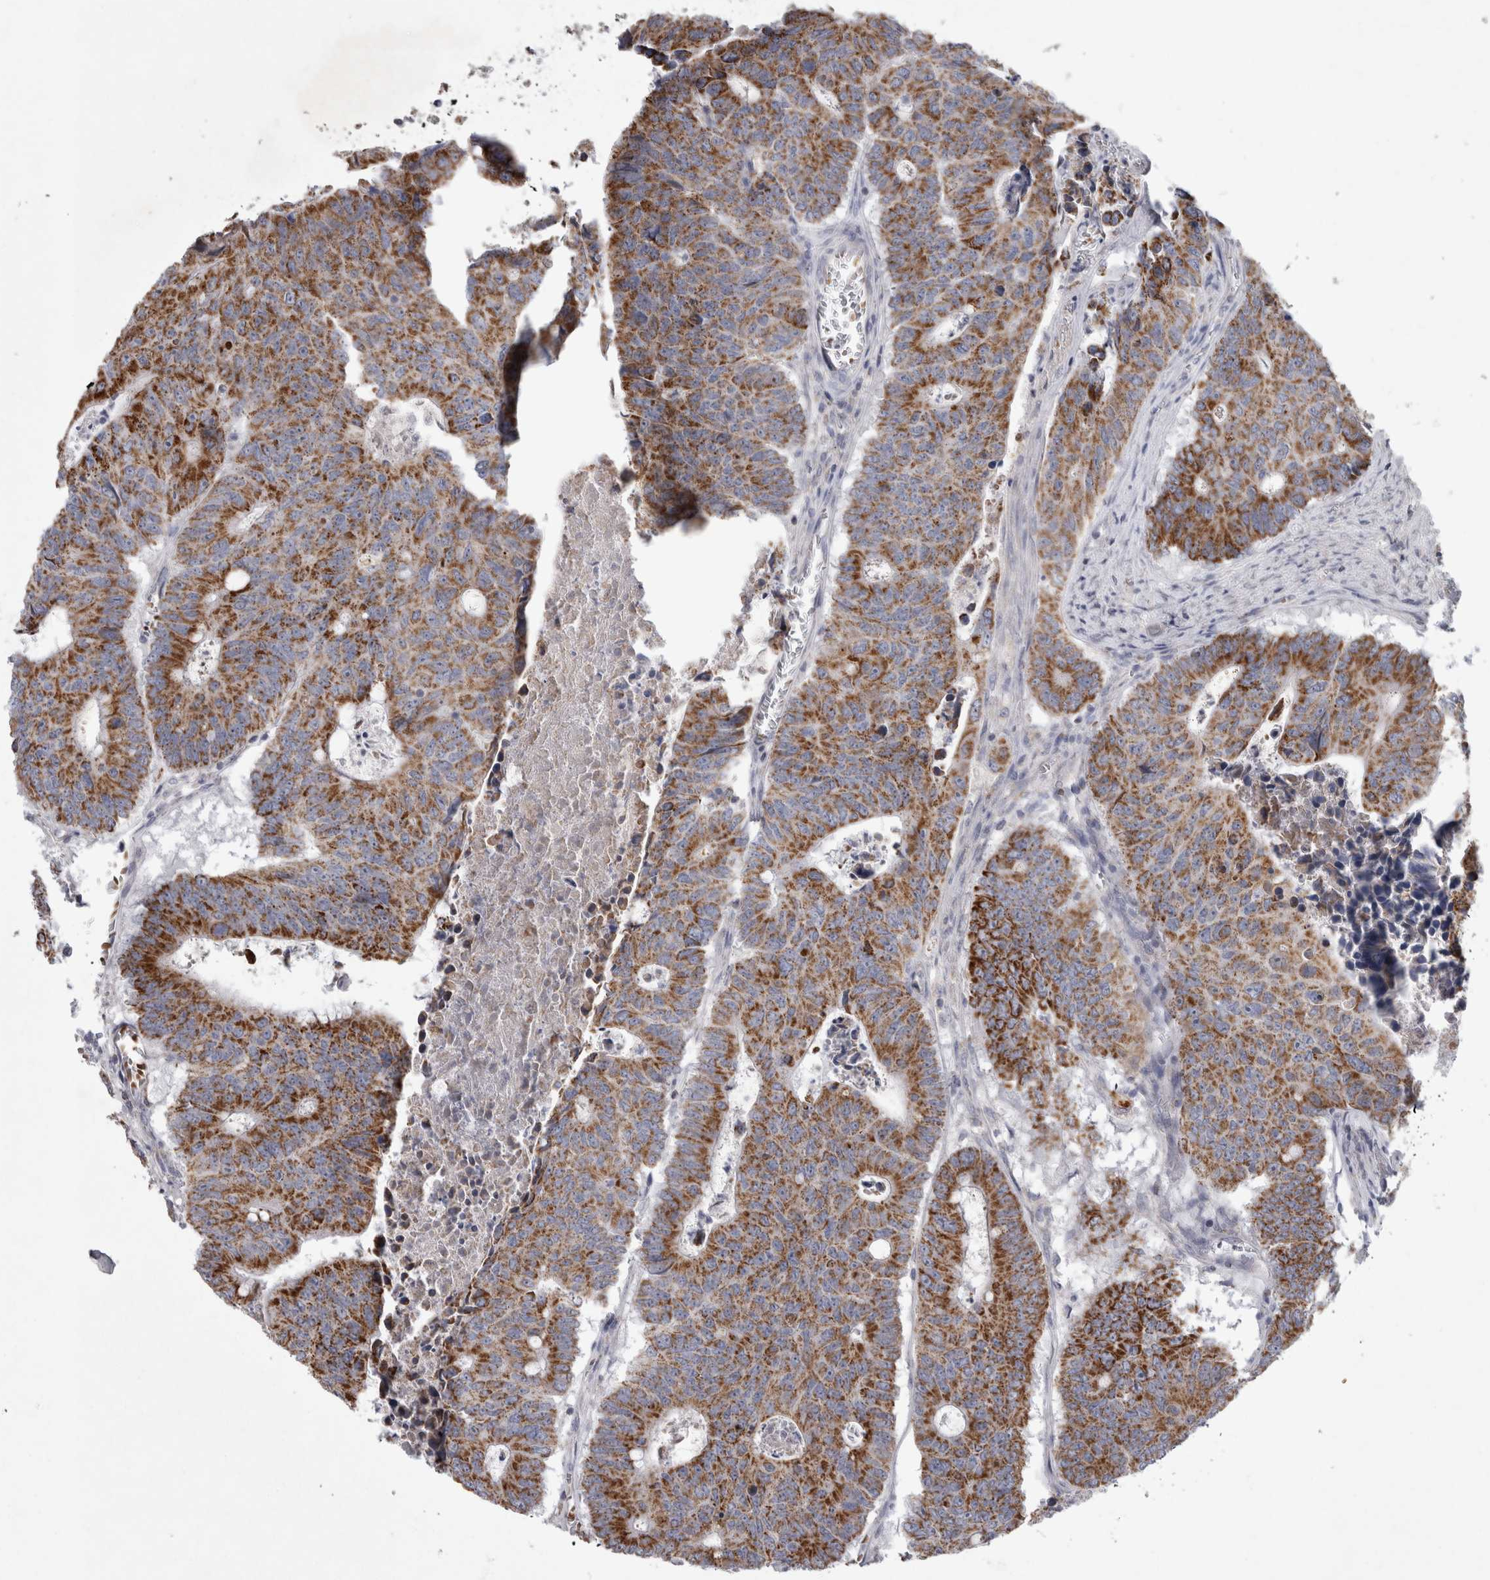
{"staining": {"intensity": "moderate", "quantity": ">75%", "location": "cytoplasmic/membranous"}, "tissue": "colorectal cancer", "cell_type": "Tumor cells", "image_type": "cancer", "snomed": [{"axis": "morphology", "description": "Adenocarcinoma, NOS"}, {"axis": "topography", "description": "Colon"}], "caption": "High-power microscopy captured an immunohistochemistry image of adenocarcinoma (colorectal), revealing moderate cytoplasmic/membranous staining in about >75% of tumor cells.", "gene": "HDHD3", "patient": {"sex": "male", "age": 87}}